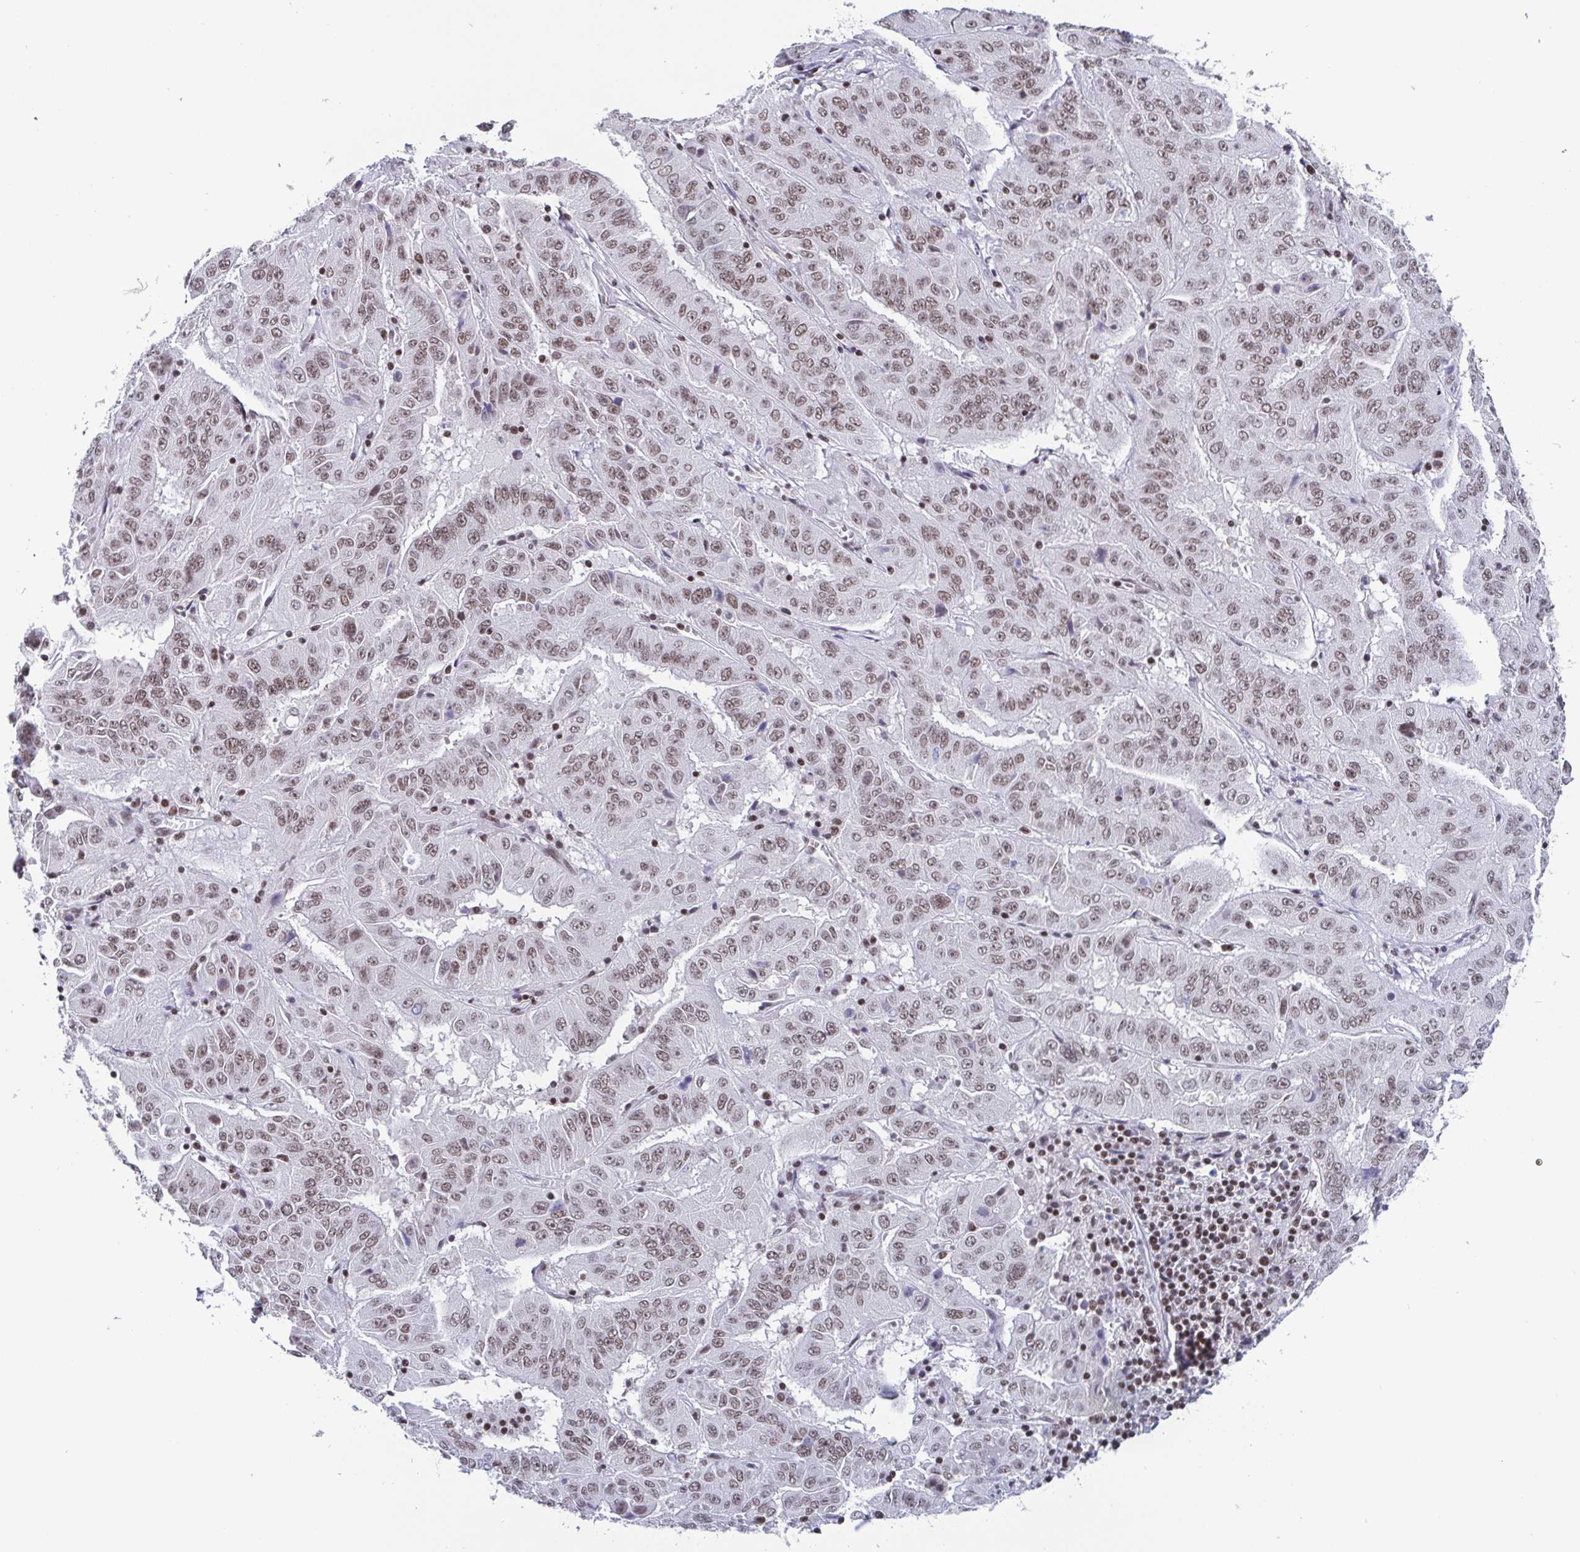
{"staining": {"intensity": "weak", "quantity": ">75%", "location": "nuclear"}, "tissue": "pancreatic cancer", "cell_type": "Tumor cells", "image_type": "cancer", "snomed": [{"axis": "morphology", "description": "Adenocarcinoma, NOS"}, {"axis": "topography", "description": "Pancreas"}], "caption": "An immunohistochemistry photomicrograph of neoplastic tissue is shown. Protein staining in brown highlights weak nuclear positivity in pancreatic adenocarcinoma within tumor cells.", "gene": "CTCF", "patient": {"sex": "male", "age": 63}}